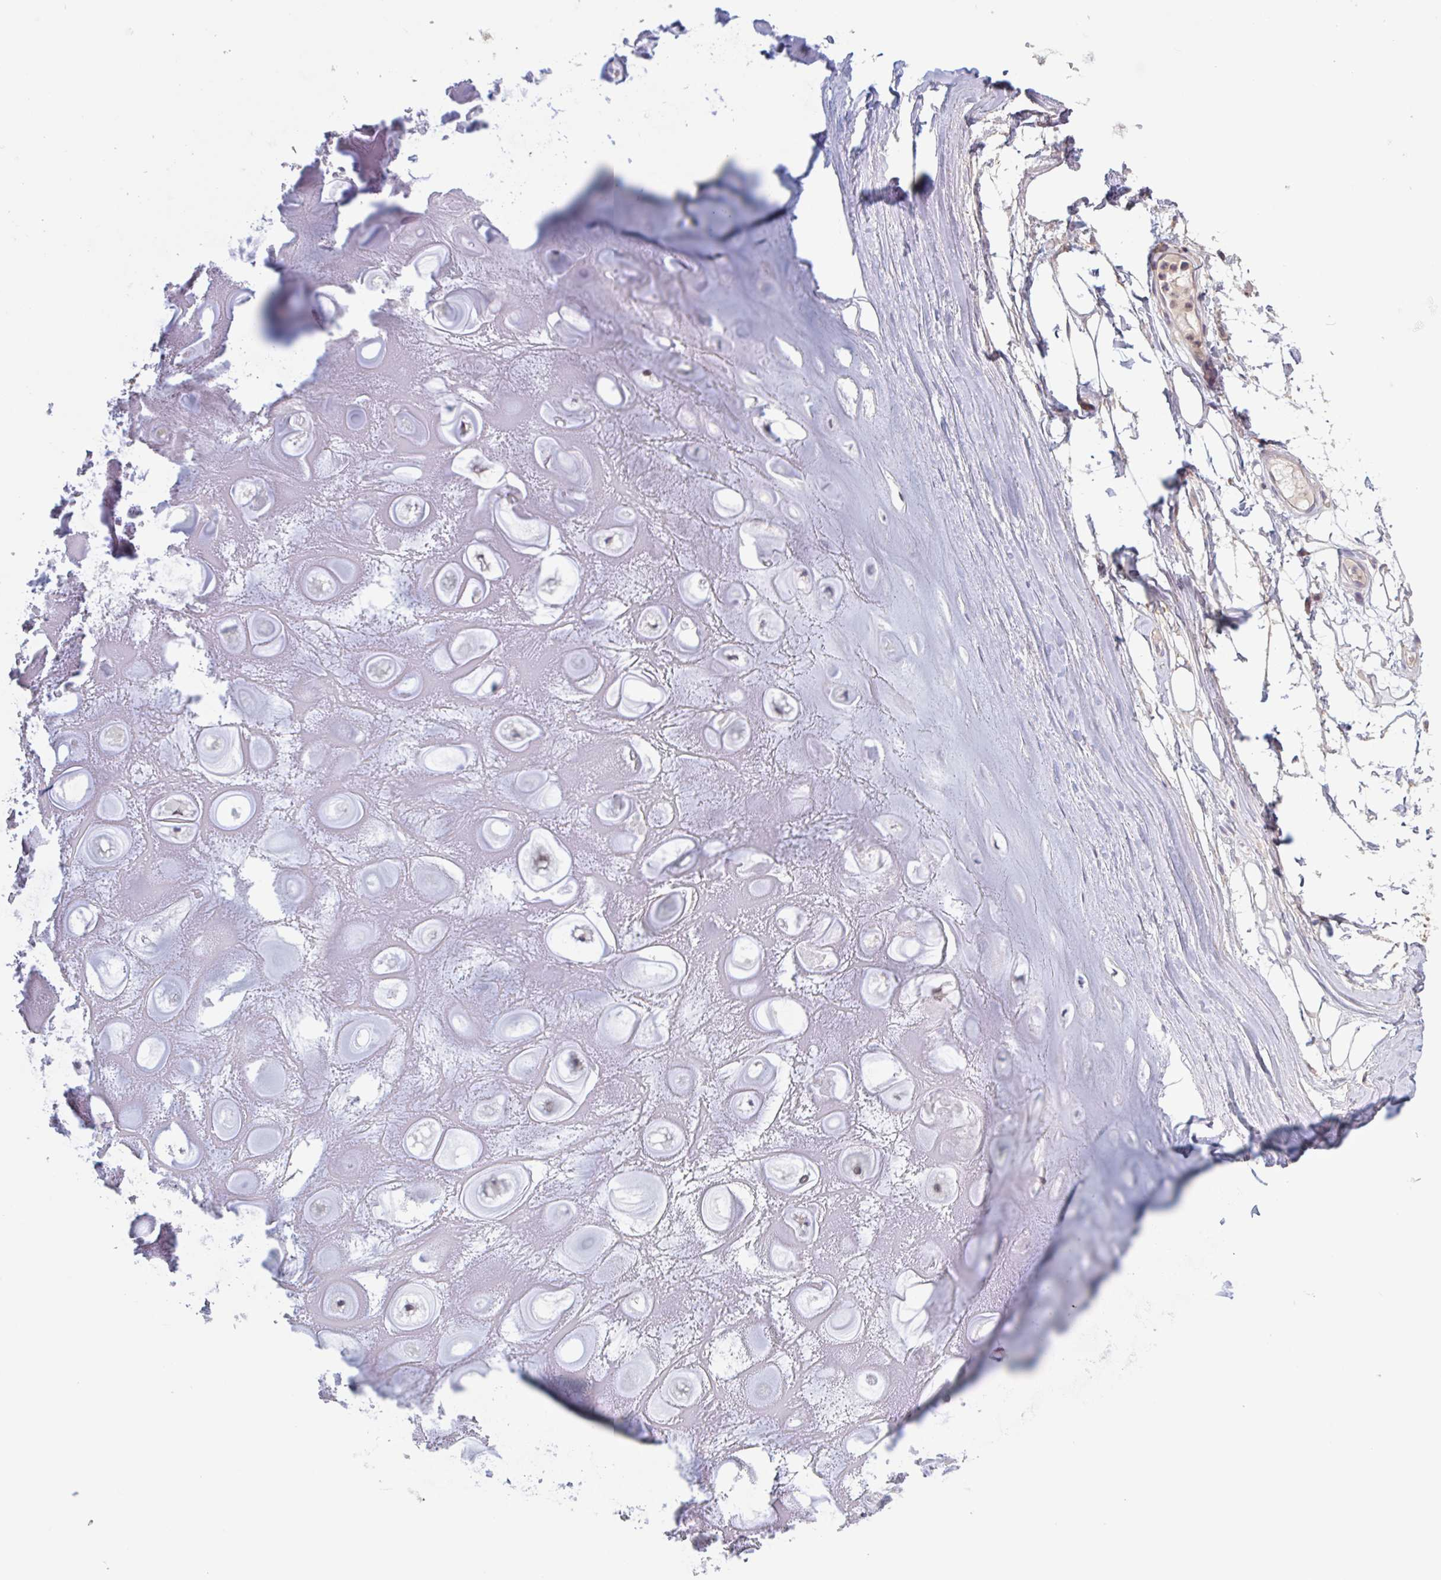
{"staining": {"intensity": "weak", "quantity": "<25%", "location": "nuclear"}, "tissue": "soft tissue", "cell_type": "Chondrocytes", "image_type": "normal", "snomed": [{"axis": "morphology", "description": "Normal tissue, NOS"}, {"axis": "topography", "description": "Lymph node"}, {"axis": "topography", "description": "Cartilage tissue"}, {"axis": "topography", "description": "Nasopharynx"}], "caption": "Immunohistochemistry (IHC) histopathology image of unremarkable soft tissue: human soft tissue stained with DAB displays no significant protein expression in chondrocytes.", "gene": "SURF1", "patient": {"sex": "male", "age": 63}}